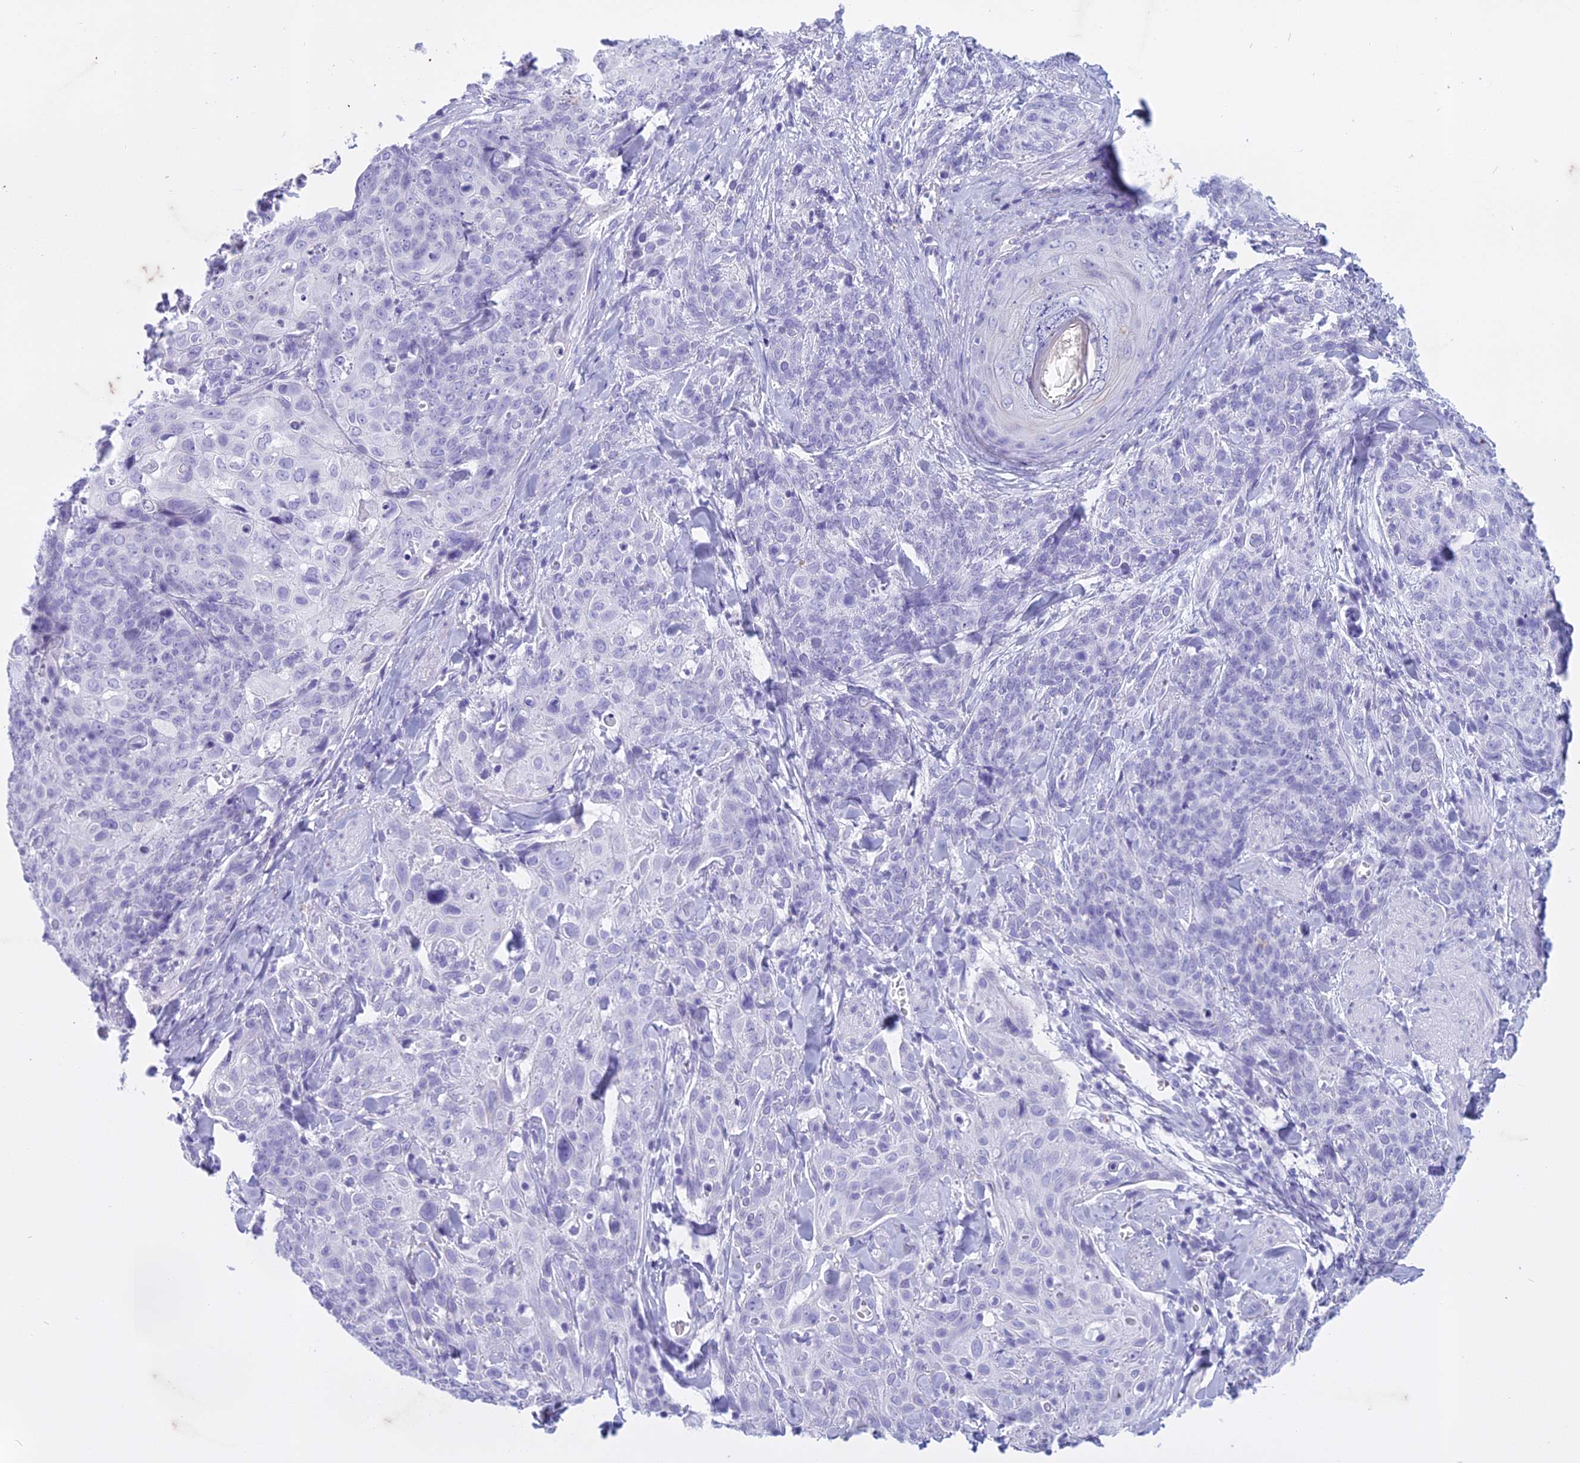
{"staining": {"intensity": "negative", "quantity": "none", "location": "none"}, "tissue": "skin cancer", "cell_type": "Tumor cells", "image_type": "cancer", "snomed": [{"axis": "morphology", "description": "Squamous cell carcinoma, NOS"}, {"axis": "topography", "description": "Skin"}, {"axis": "topography", "description": "Vulva"}], "caption": "Skin cancer was stained to show a protein in brown. There is no significant expression in tumor cells.", "gene": "HMGB4", "patient": {"sex": "female", "age": 85}}